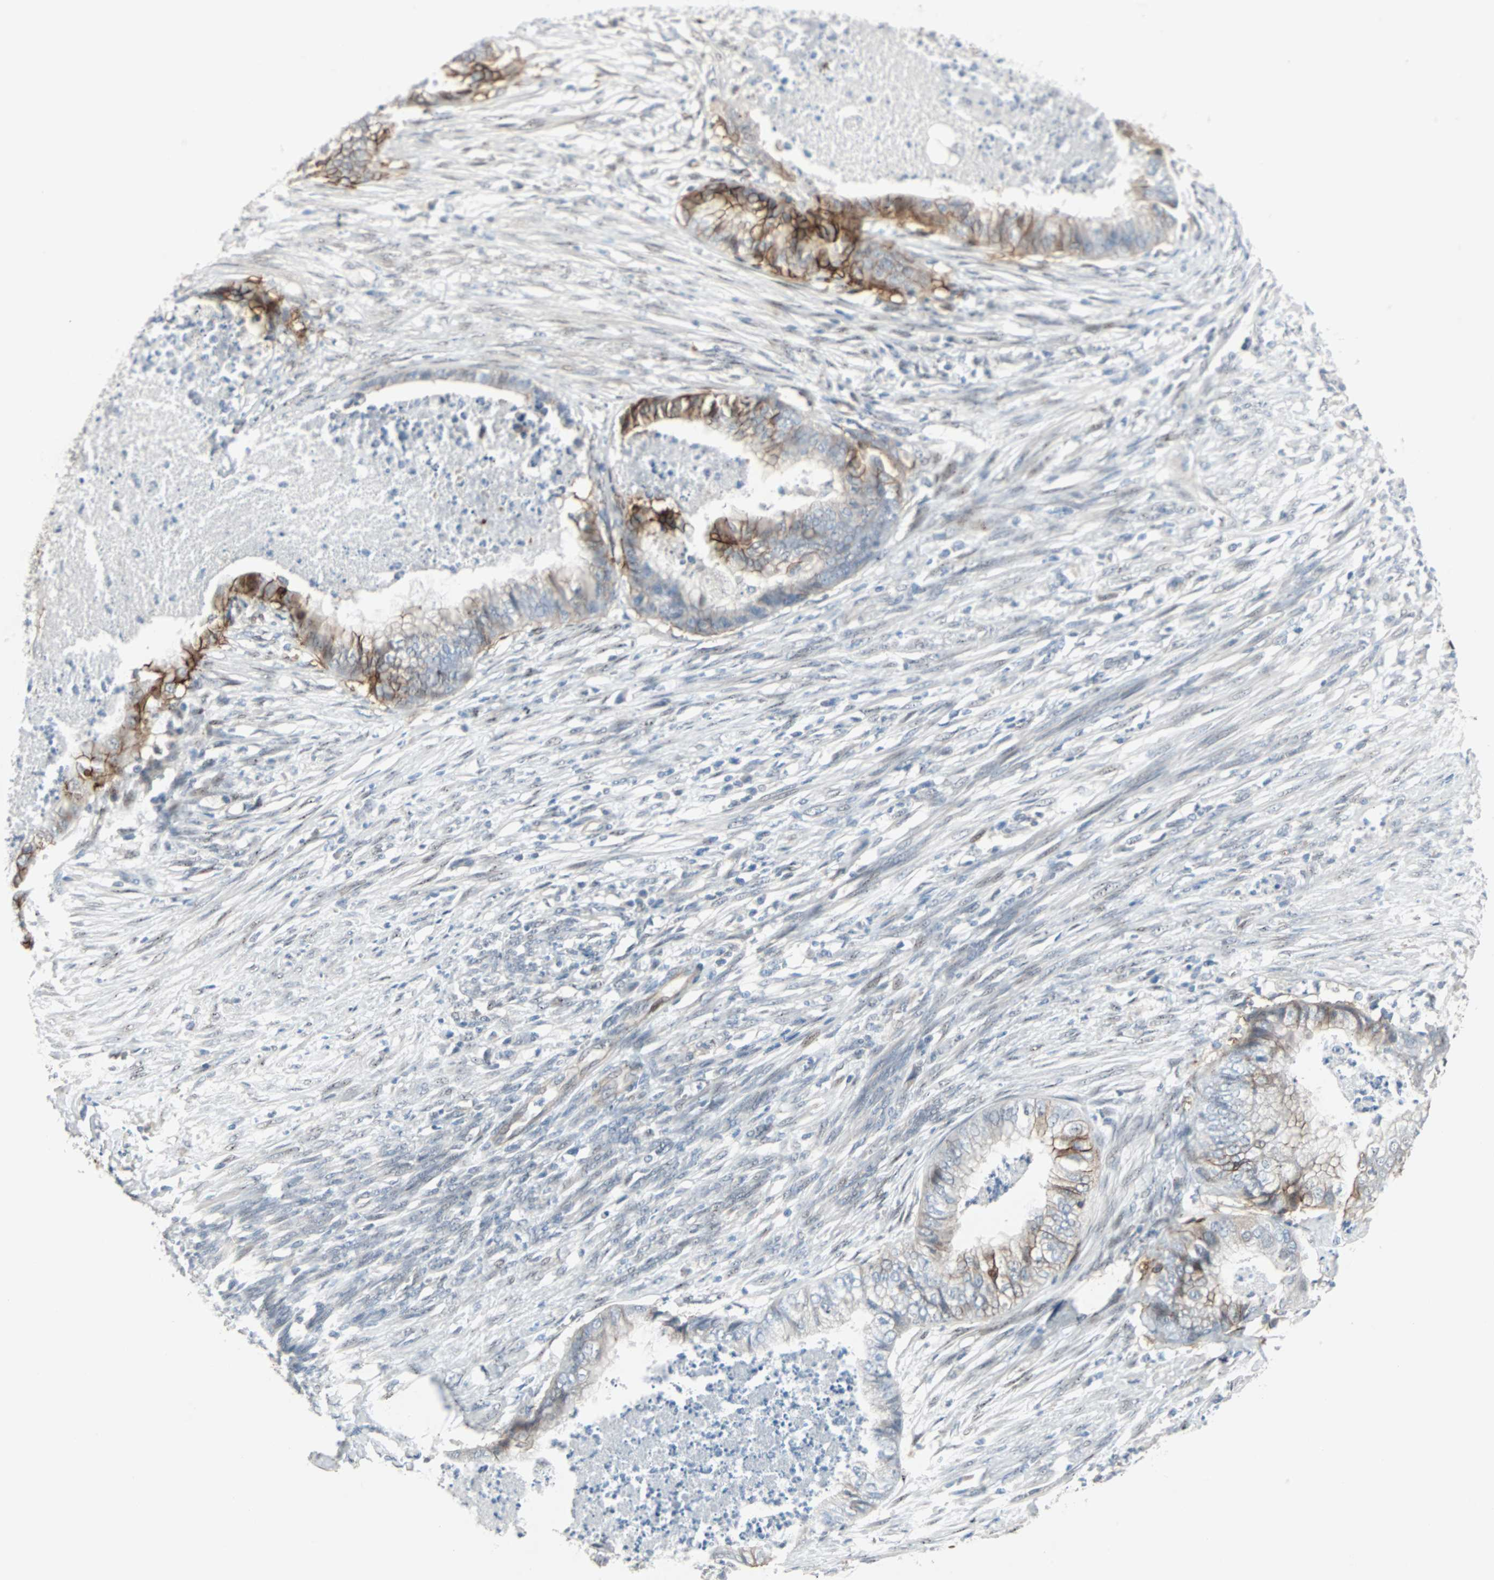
{"staining": {"intensity": "strong", "quantity": "<25%", "location": "cytoplasmic/membranous"}, "tissue": "endometrial cancer", "cell_type": "Tumor cells", "image_type": "cancer", "snomed": [{"axis": "morphology", "description": "Necrosis, NOS"}, {"axis": "morphology", "description": "Adenocarcinoma, NOS"}, {"axis": "topography", "description": "Endometrium"}], "caption": "Protein staining of adenocarcinoma (endometrial) tissue demonstrates strong cytoplasmic/membranous expression in approximately <25% of tumor cells.", "gene": "CAND2", "patient": {"sex": "female", "age": 79}}